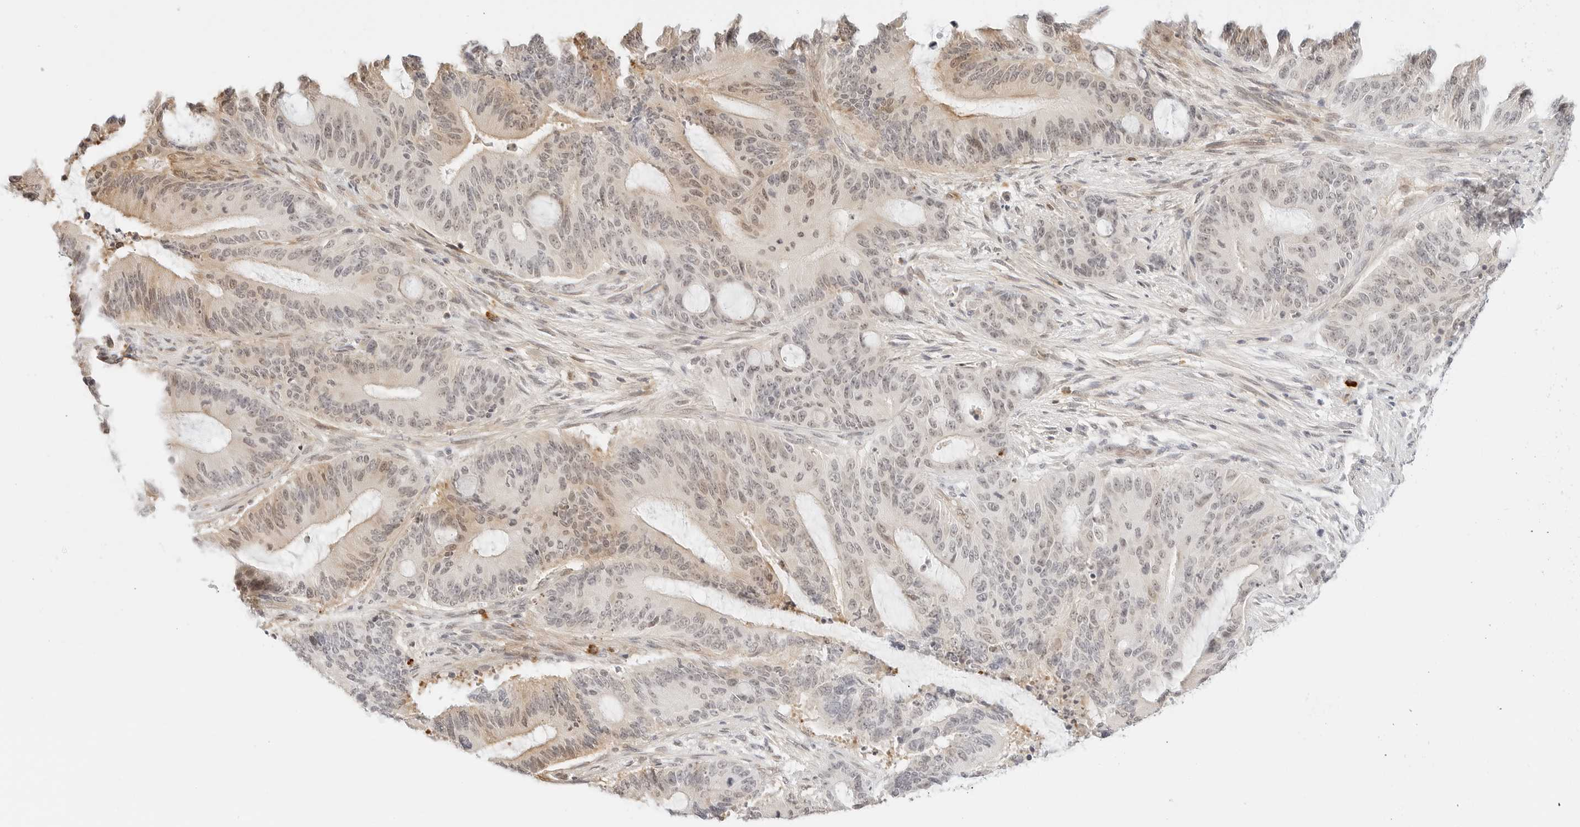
{"staining": {"intensity": "weak", "quantity": "25%-75%", "location": "nuclear"}, "tissue": "liver cancer", "cell_type": "Tumor cells", "image_type": "cancer", "snomed": [{"axis": "morphology", "description": "Normal tissue, NOS"}, {"axis": "morphology", "description": "Cholangiocarcinoma"}, {"axis": "topography", "description": "Liver"}, {"axis": "topography", "description": "Peripheral nerve tissue"}], "caption": "The photomicrograph shows immunohistochemical staining of liver cholangiocarcinoma. There is weak nuclear staining is present in about 25%-75% of tumor cells.", "gene": "TEKT2", "patient": {"sex": "female", "age": 73}}